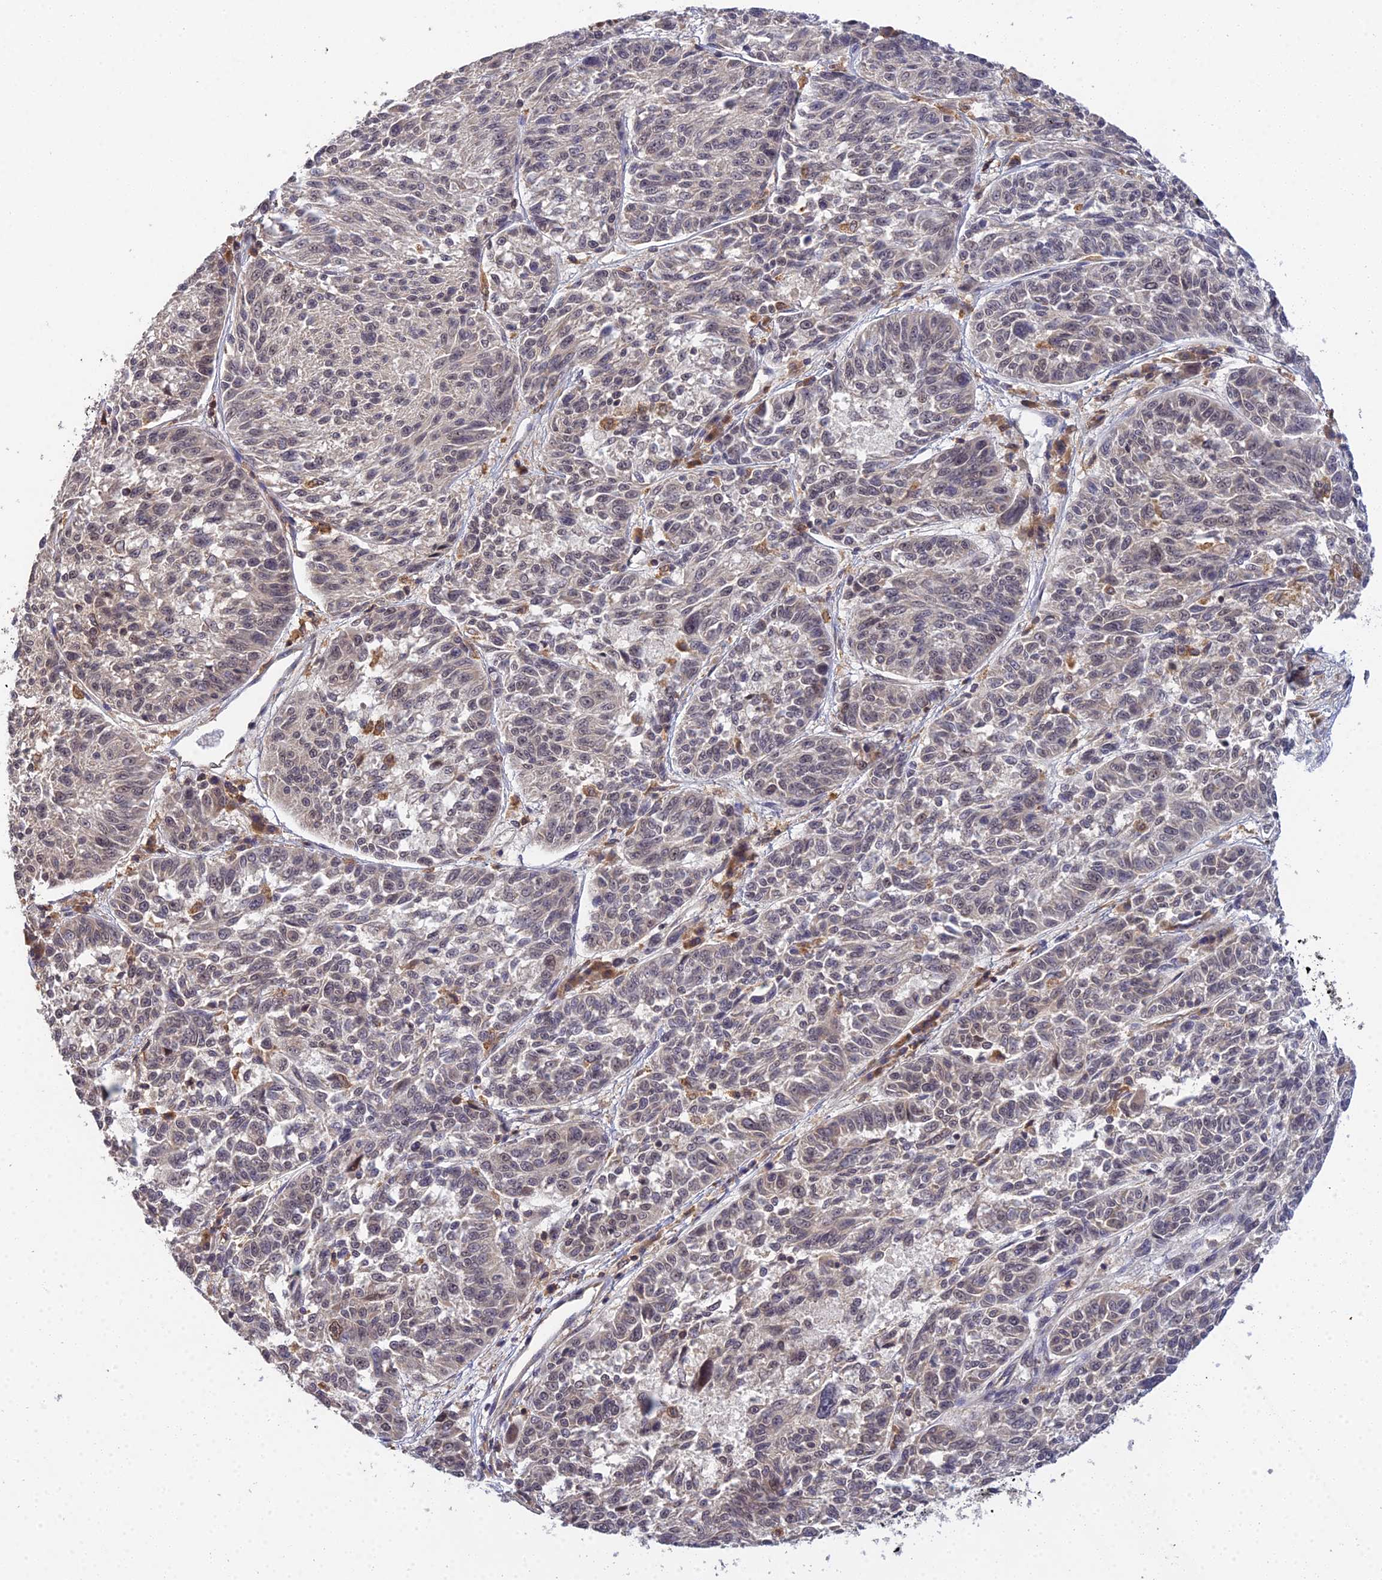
{"staining": {"intensity": "weak", "quantity": "<25%", "location": "nuclear"}, "tissue": "melanoma", "cell_type": "Tumor cells", "image_type": "cancer", "snomed": [{"axis": "morphology", "description": "Malignant melanoma, NOS"}, {"axis": "topography", "description": "Skin"}], "caption": "Immunohistochemistry of melanoma exhibits no staining in tumor cells.", "gene": "TPRX1", "patient": {"sex": "male", "age": 53}}